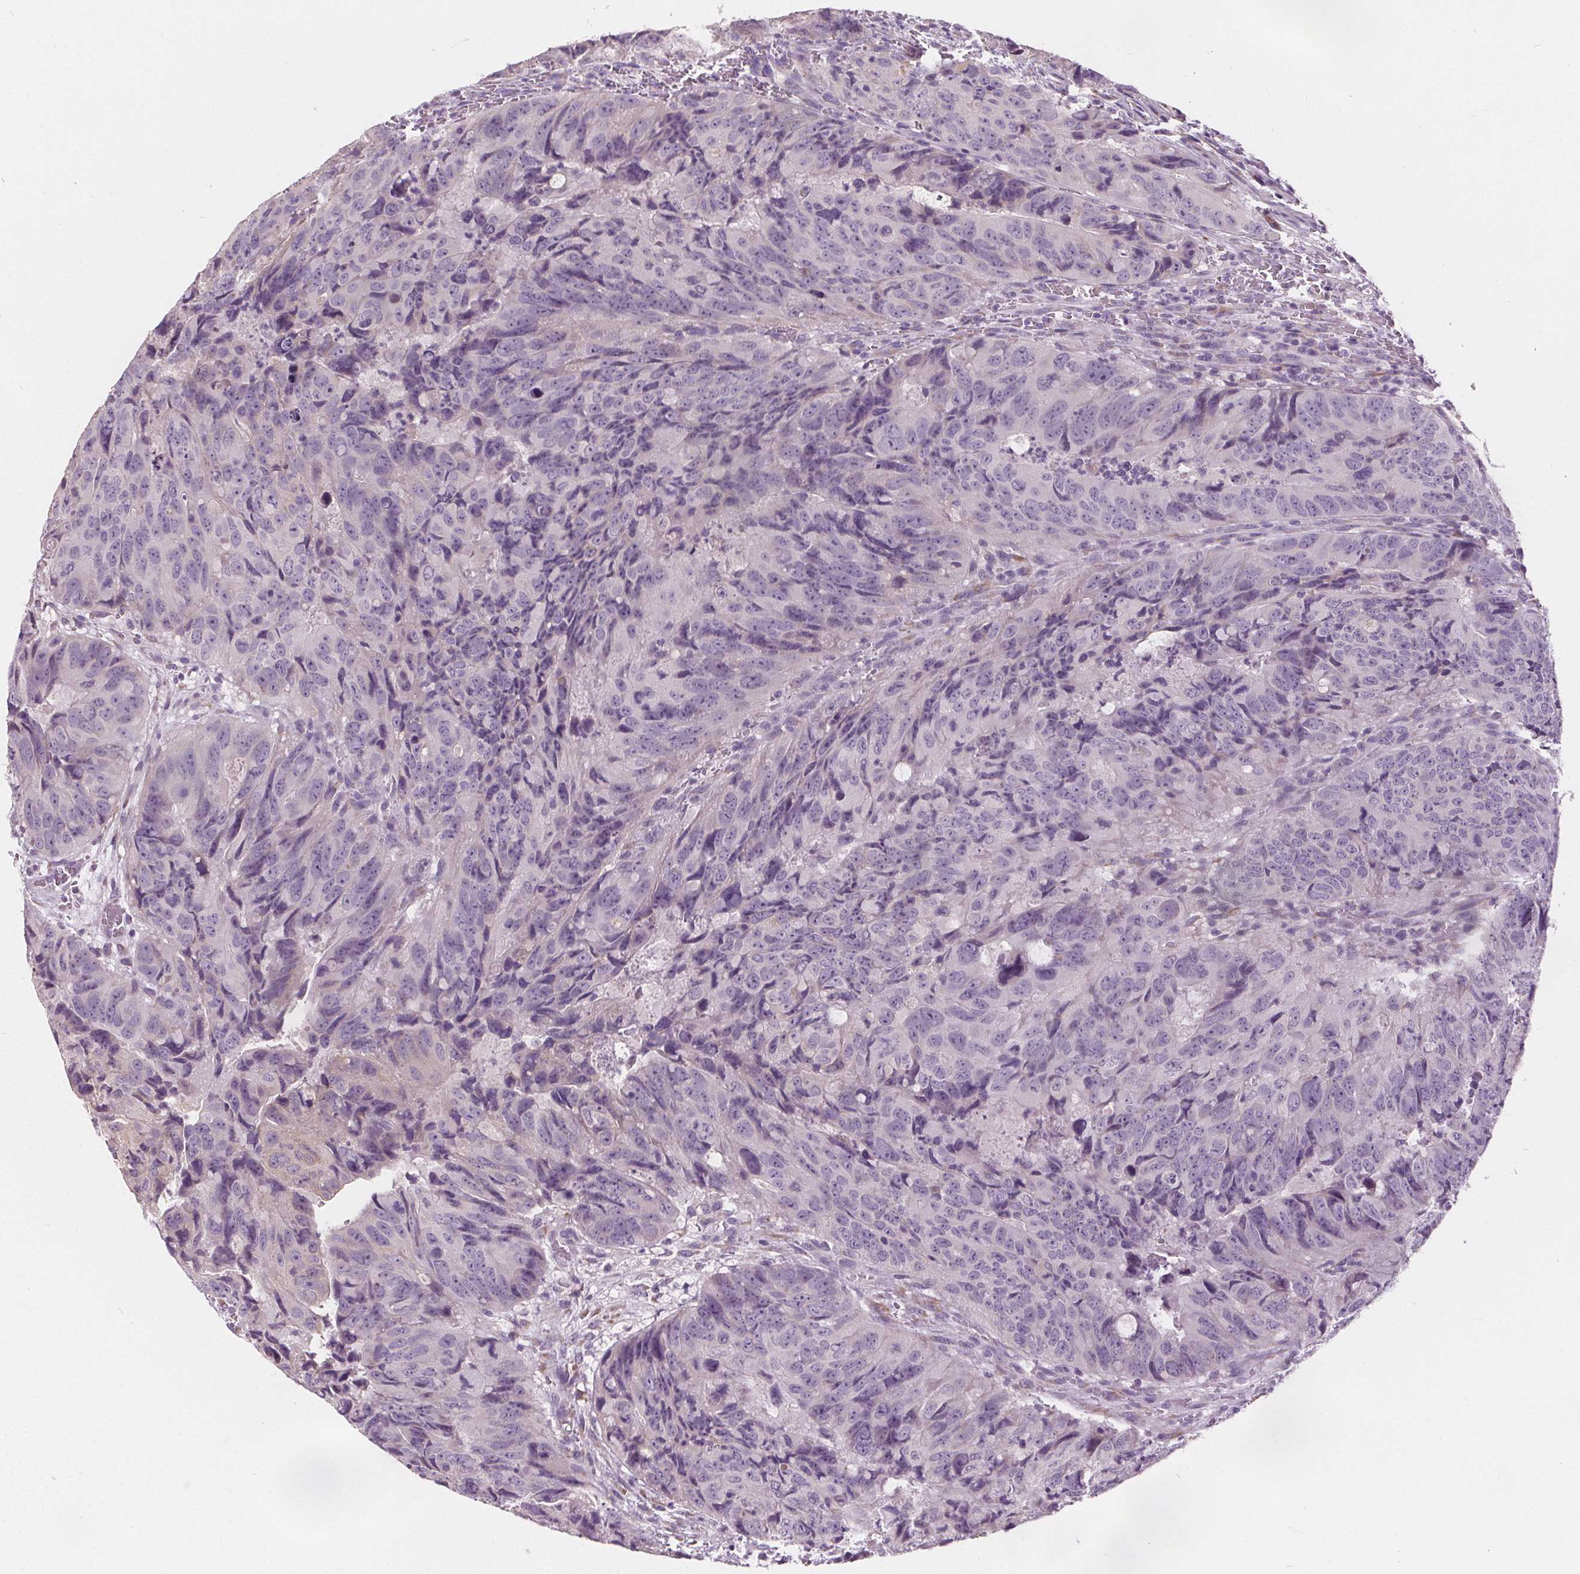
{"staining": {"intensity": "negative", "quantity": "none", "location": "none"}, "tissue": "colorectal cancer", "cell_type": "Tumor cells", "image_type": "cancer", "snomed": [{"axis": "morphology", "description": "Adenocarcinoma, NOS"}, {"axis": "topography", "description": "Colon"}], "caption": "Histopathology image shows no protein staining in tumor cells of colorectal cancer tissue. The staining is performed using DAB (3,3'-diaminobenzidine) brown chromogen with nuclei counter-stained in using hematoxylin.", "gene": "ACOX2", "patient": {"sex": "male", "age": 79}}